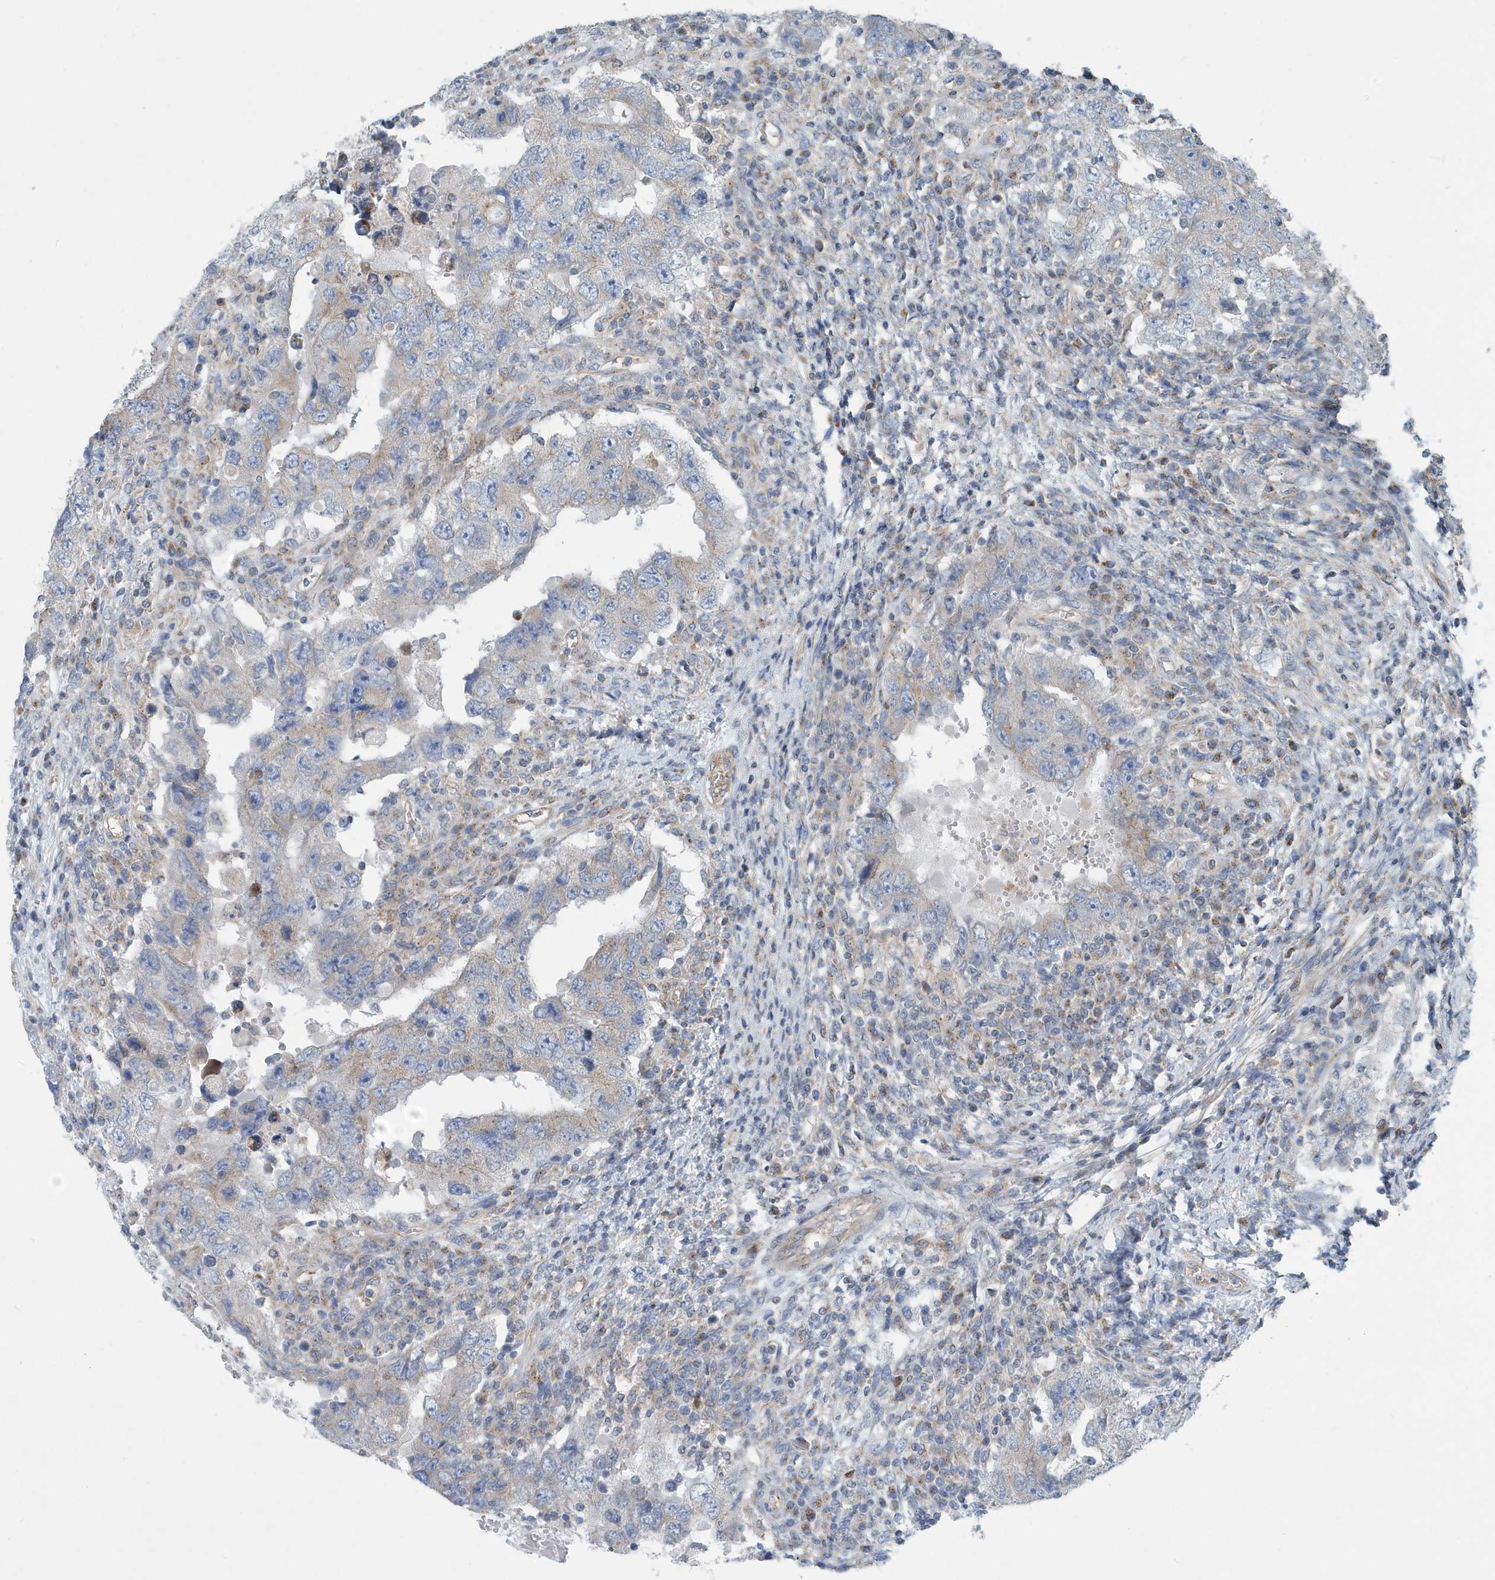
{"staining": {"intensity": "weak", "quantity": "<25%", "location": "cytoplasmic/membranous"}, "tissue": "testis cancer", "cell_type": "Tumor cells", "image_type": "cancer", "snomed": [{"axis": "morphology", "description": "Carcinoma, Embryonal, NOS"}, {"axis": "topography", "description": "Testis"}], "caption": "Immunohistochemistry of human embryonal carcinoma (testis) displays no positivity in tumor cells.", "gene": "PPM1M", "patient": {"sex": "male", "age": 26}}